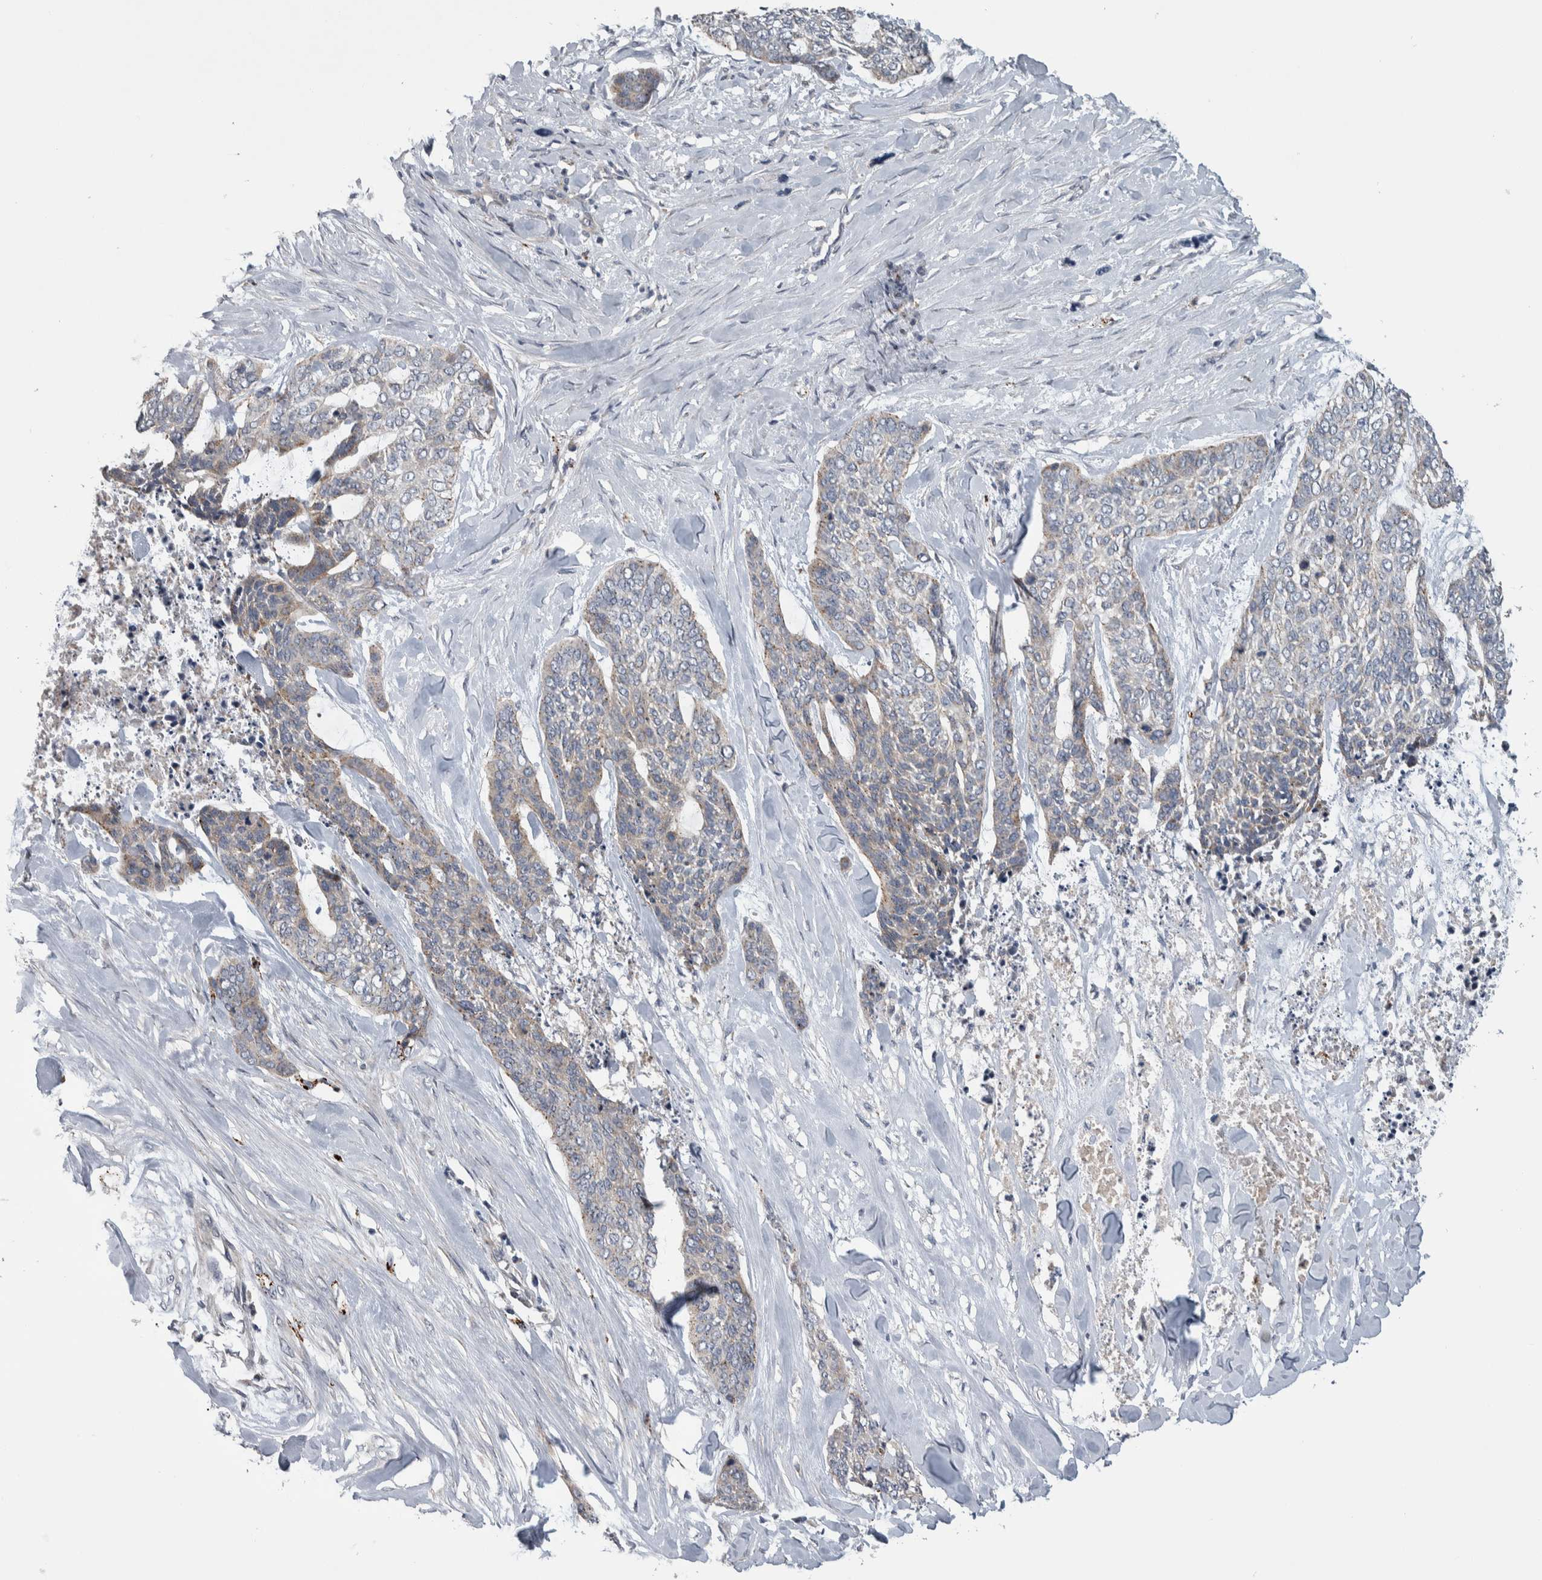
{"staining": {"intensity": "weak", "quantity": ">75%", "location": "cytoplasmic/membranous"}, "tissue": "skin cancer", "cell_type": "Tumor cells", "image_type": "cancer", "snomed": [{"axis": "morphology", "description": "Basal cell carcinoma"}, {"axis": "topography", "description": "Skin"}], "caption": "Approximately >75% of tumor cells in human skin cancer (basal cell carcinoma) reveal weak cytoplasmic/membranous protein staining as visualized by brown immunohistochemical staining.", "gene": "FAM83G", "patient": {"sex": "female", "age": 64}}